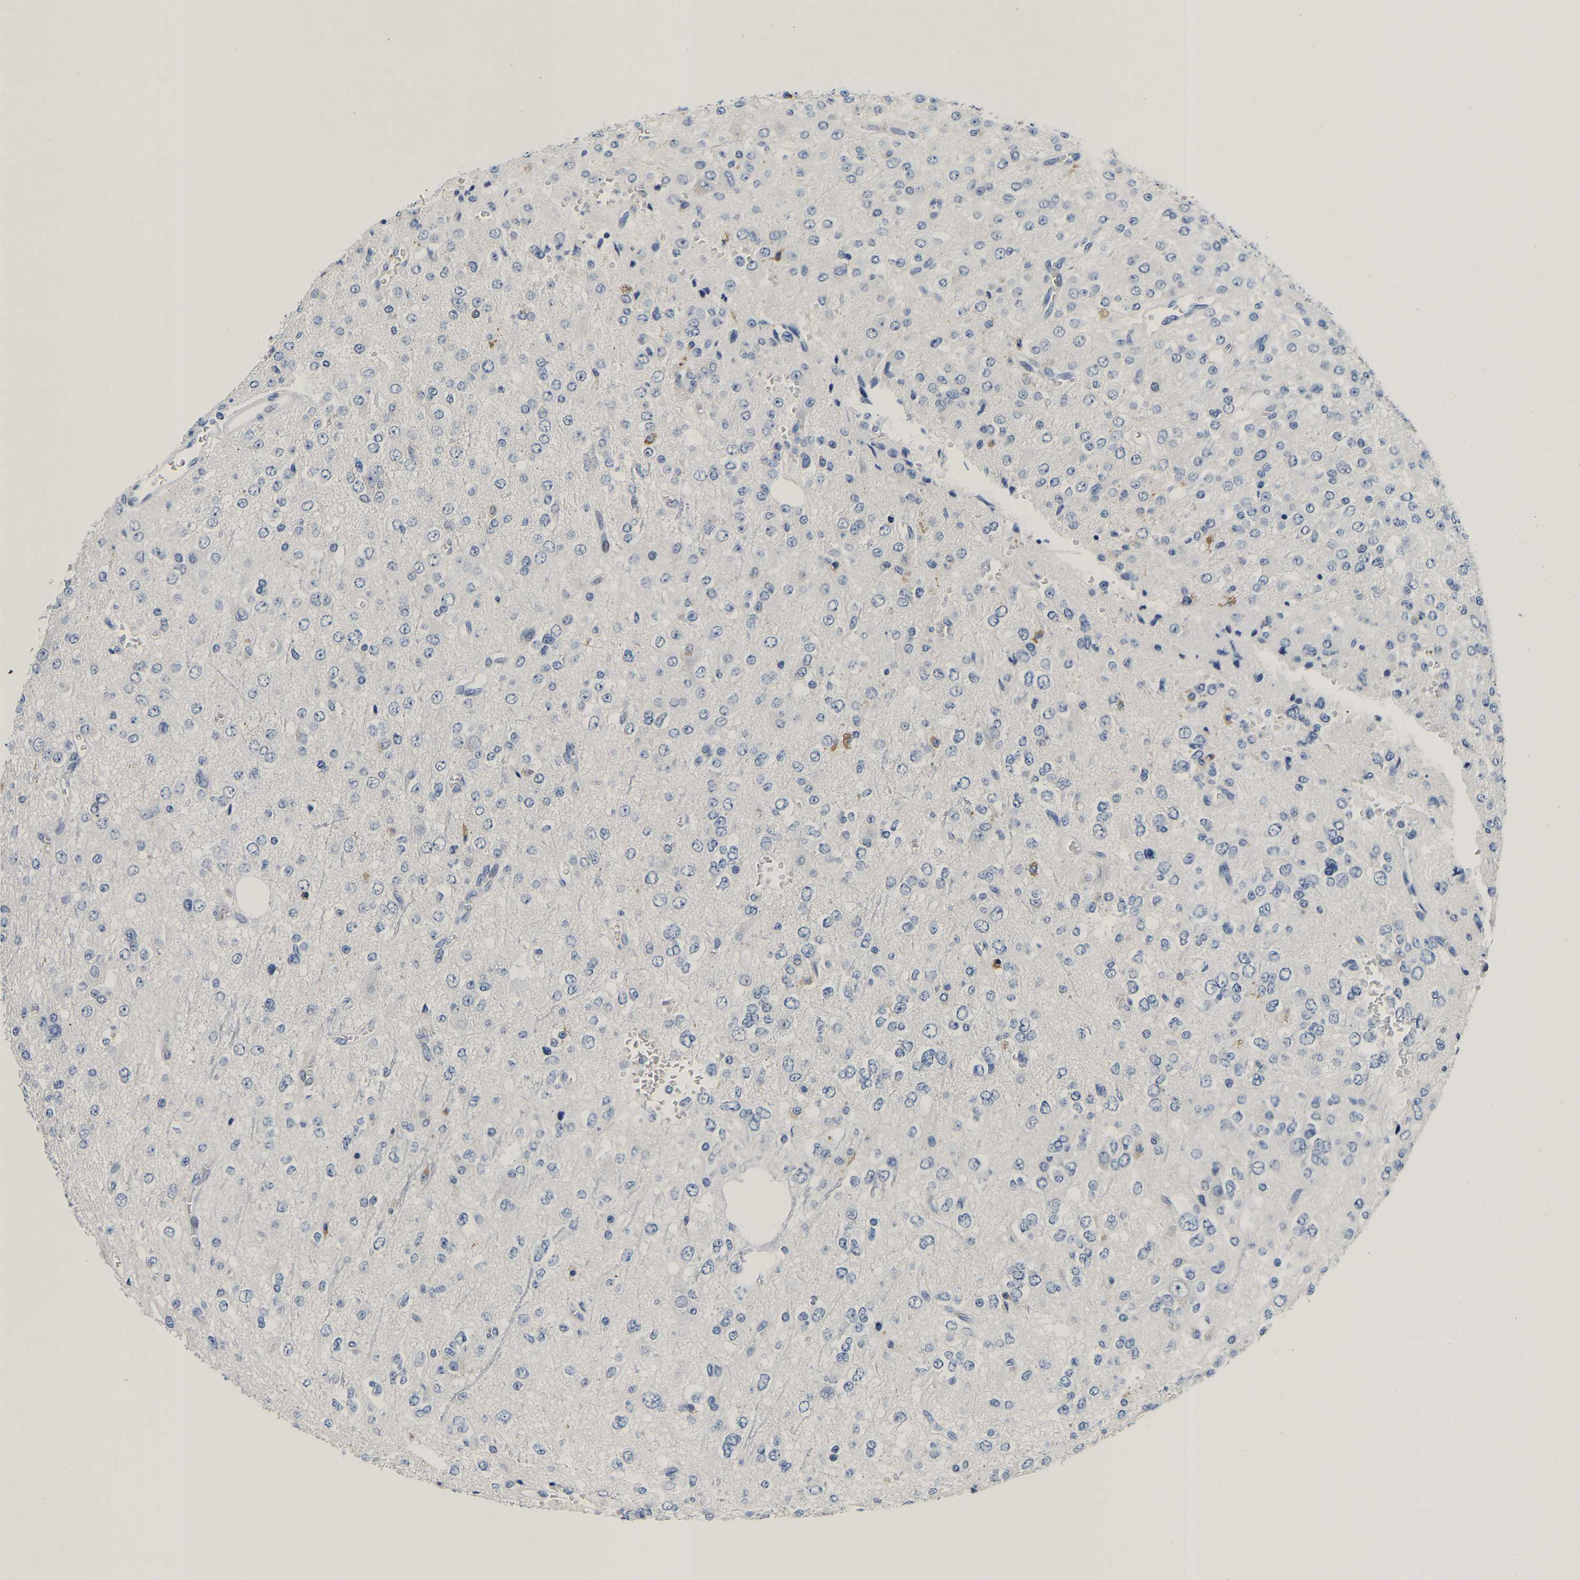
{"staining": {"intensity": "moderate", "quantity": "<25%", "location": "cytoplasmic/membranous"}, "tissue": "glioma", "cell_type": "Tumor cells", "image_type": "cancer", "snomed": [{"axis": "morphology", "description": "Glioma, malignant, Low grade"}, {"axis": "topography", "description": "Brain"}], "caption": "This image reveals immunohistochemistry (IHC) staining of human glioma, with low moderate cytoplasmic/membranous expression in approximately <25% of tumor cells.", "gene": "PCK2", "patient": {"sex": "male", "age": 38}}